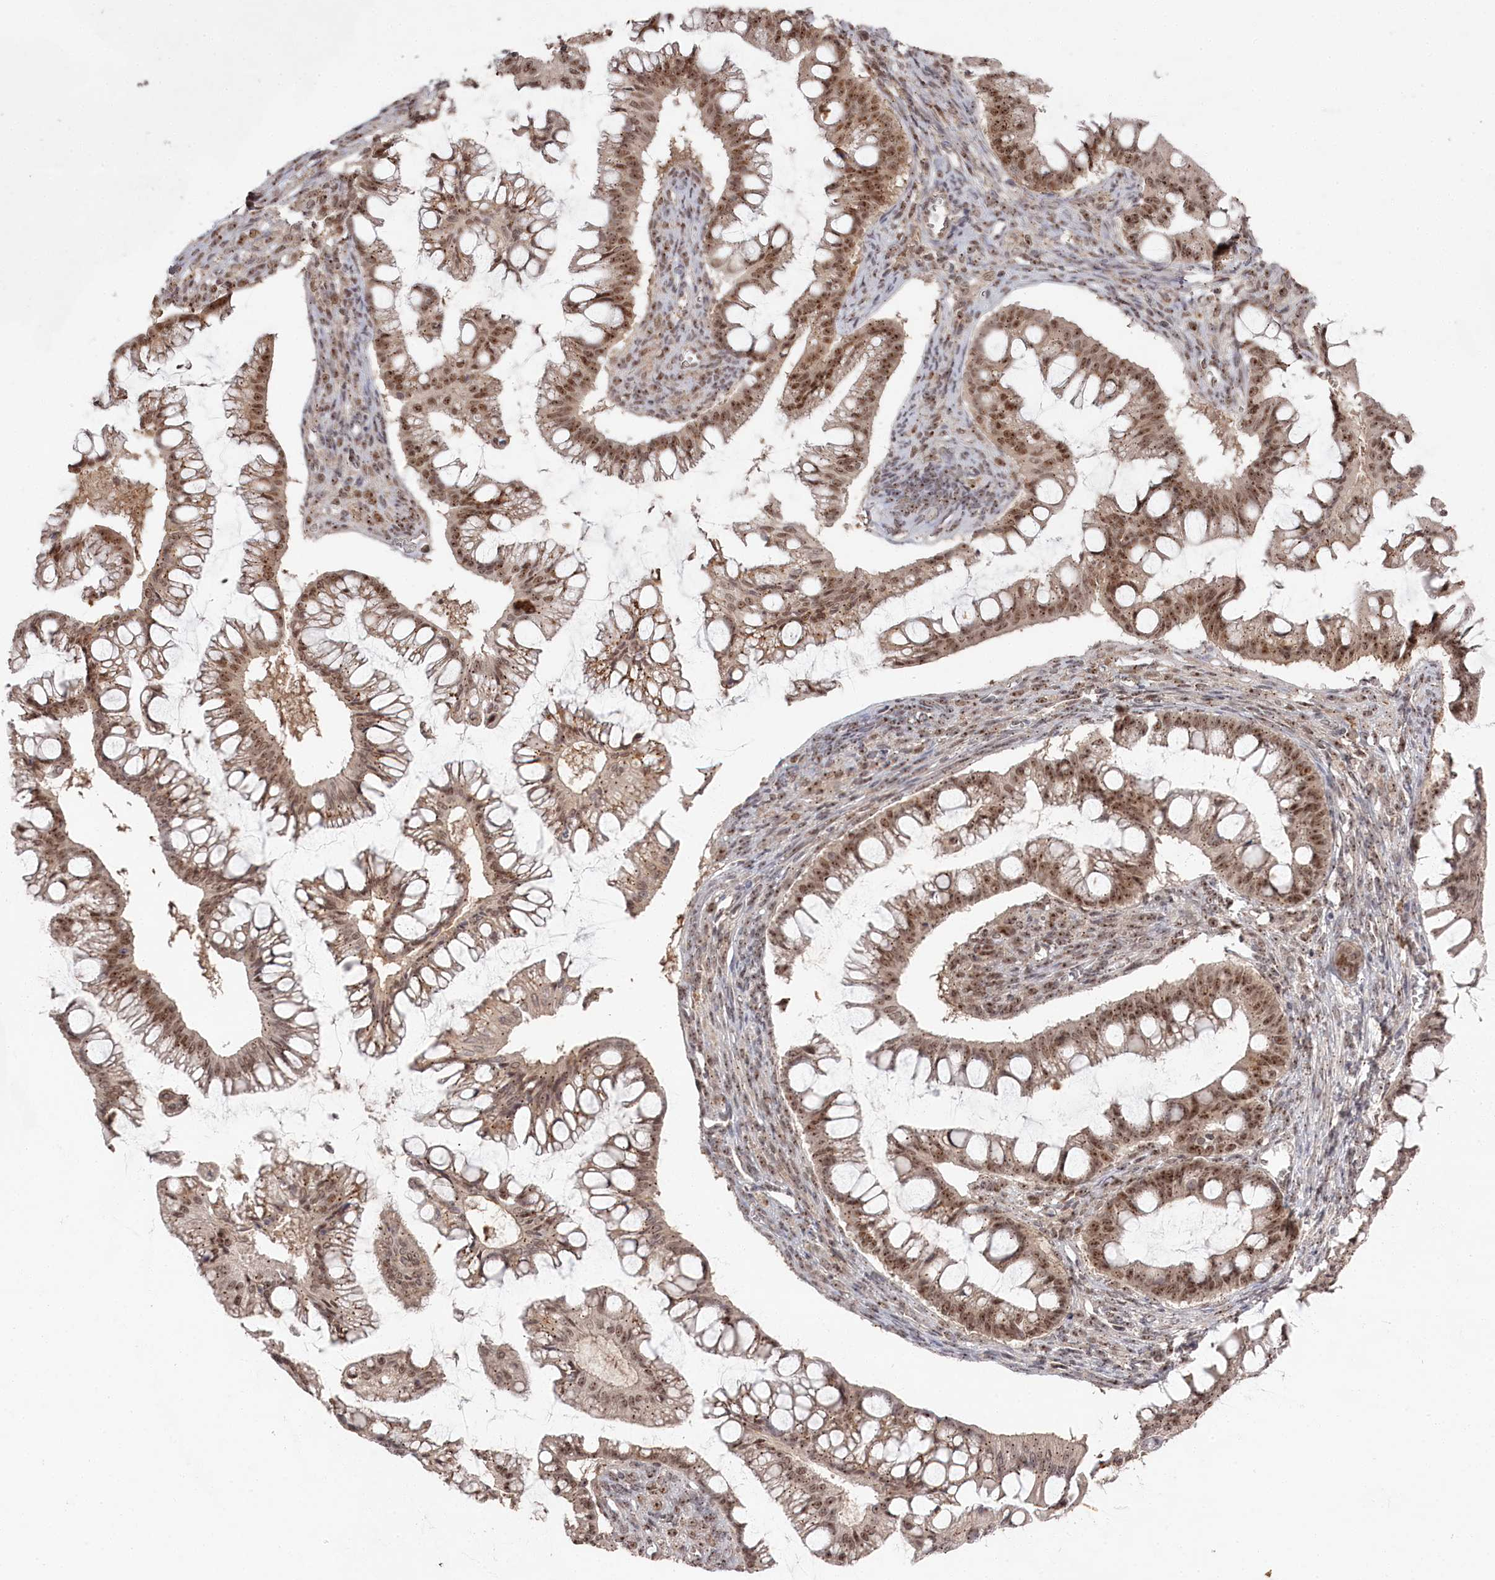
{"staining": {"intensity": "moderate", "quantity": ">75%", "location": "cytoplasmic/membranous,nuclear"}, "tissue": "ovarian cancer", "cell_type": "Tumor cells", "image_type": "cancer", "snomed": [{"axis": "morphology", "description": "Cystadenocarcinoma, mucinous, NOS"}, {"axis": "topography", "description": "Ovary"}], "caption": "High-magnification brightfield microscopy of ovarian cancer stained with DAB (3,3'-diaminobenzidine) (brown) and counterstained with hematoxylin (blue). tumor cells exhibit moderate cytoplasmic/membranous and nuclear staining is seen in approximately>75% of cells. The protein is shown in brown color, while the nuclei are stained blue.", "gene": "EXOSC1", "patient": {"sex": "female", "age": 73}}